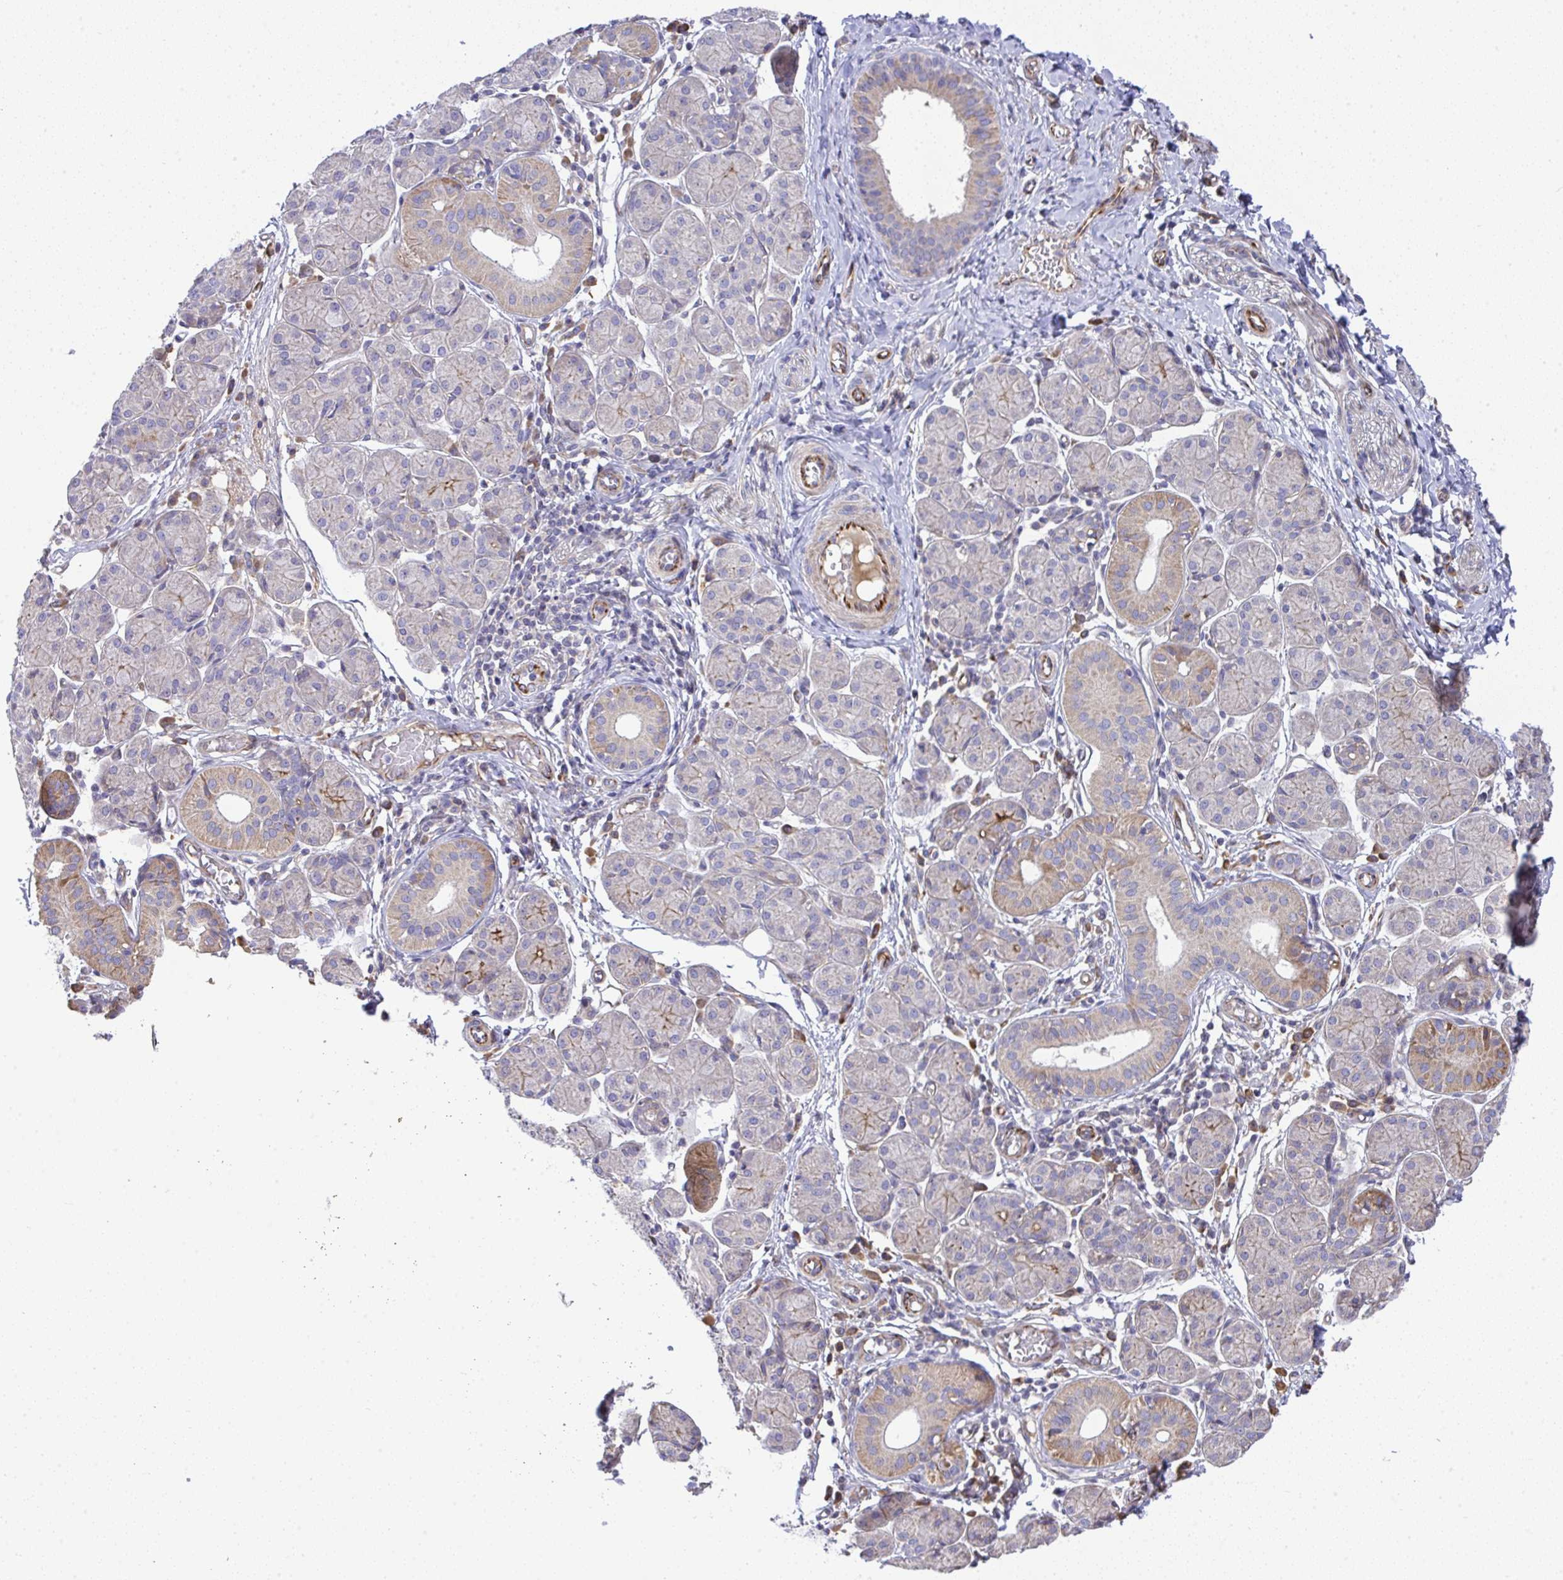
{"staining": {"intensity": "moderate", "quantity": "<25%", "location": "cytoplasmic/membranous"}, "tissue": "salivary gland", "cell_type": "Glandular cells", "image_type": "normal", "snomed": [{"axis": "morphology", "description": "Normal tissue, NOS"}, {"axis": "morphology", "description": "Inflammation, NOS"}, {"axis": "topography", "description": "Lymph node"}, {"axis": "topography", "description": "Salivary gland"}], "caption": "Salivary gland stained for a protein (brown) demonstrates moderate cytoplasmic/membranous positive positivity in approximately <25% of glandular cells.", "gene": "GRID2", "patient": {"sex": "male", "age": 3}}